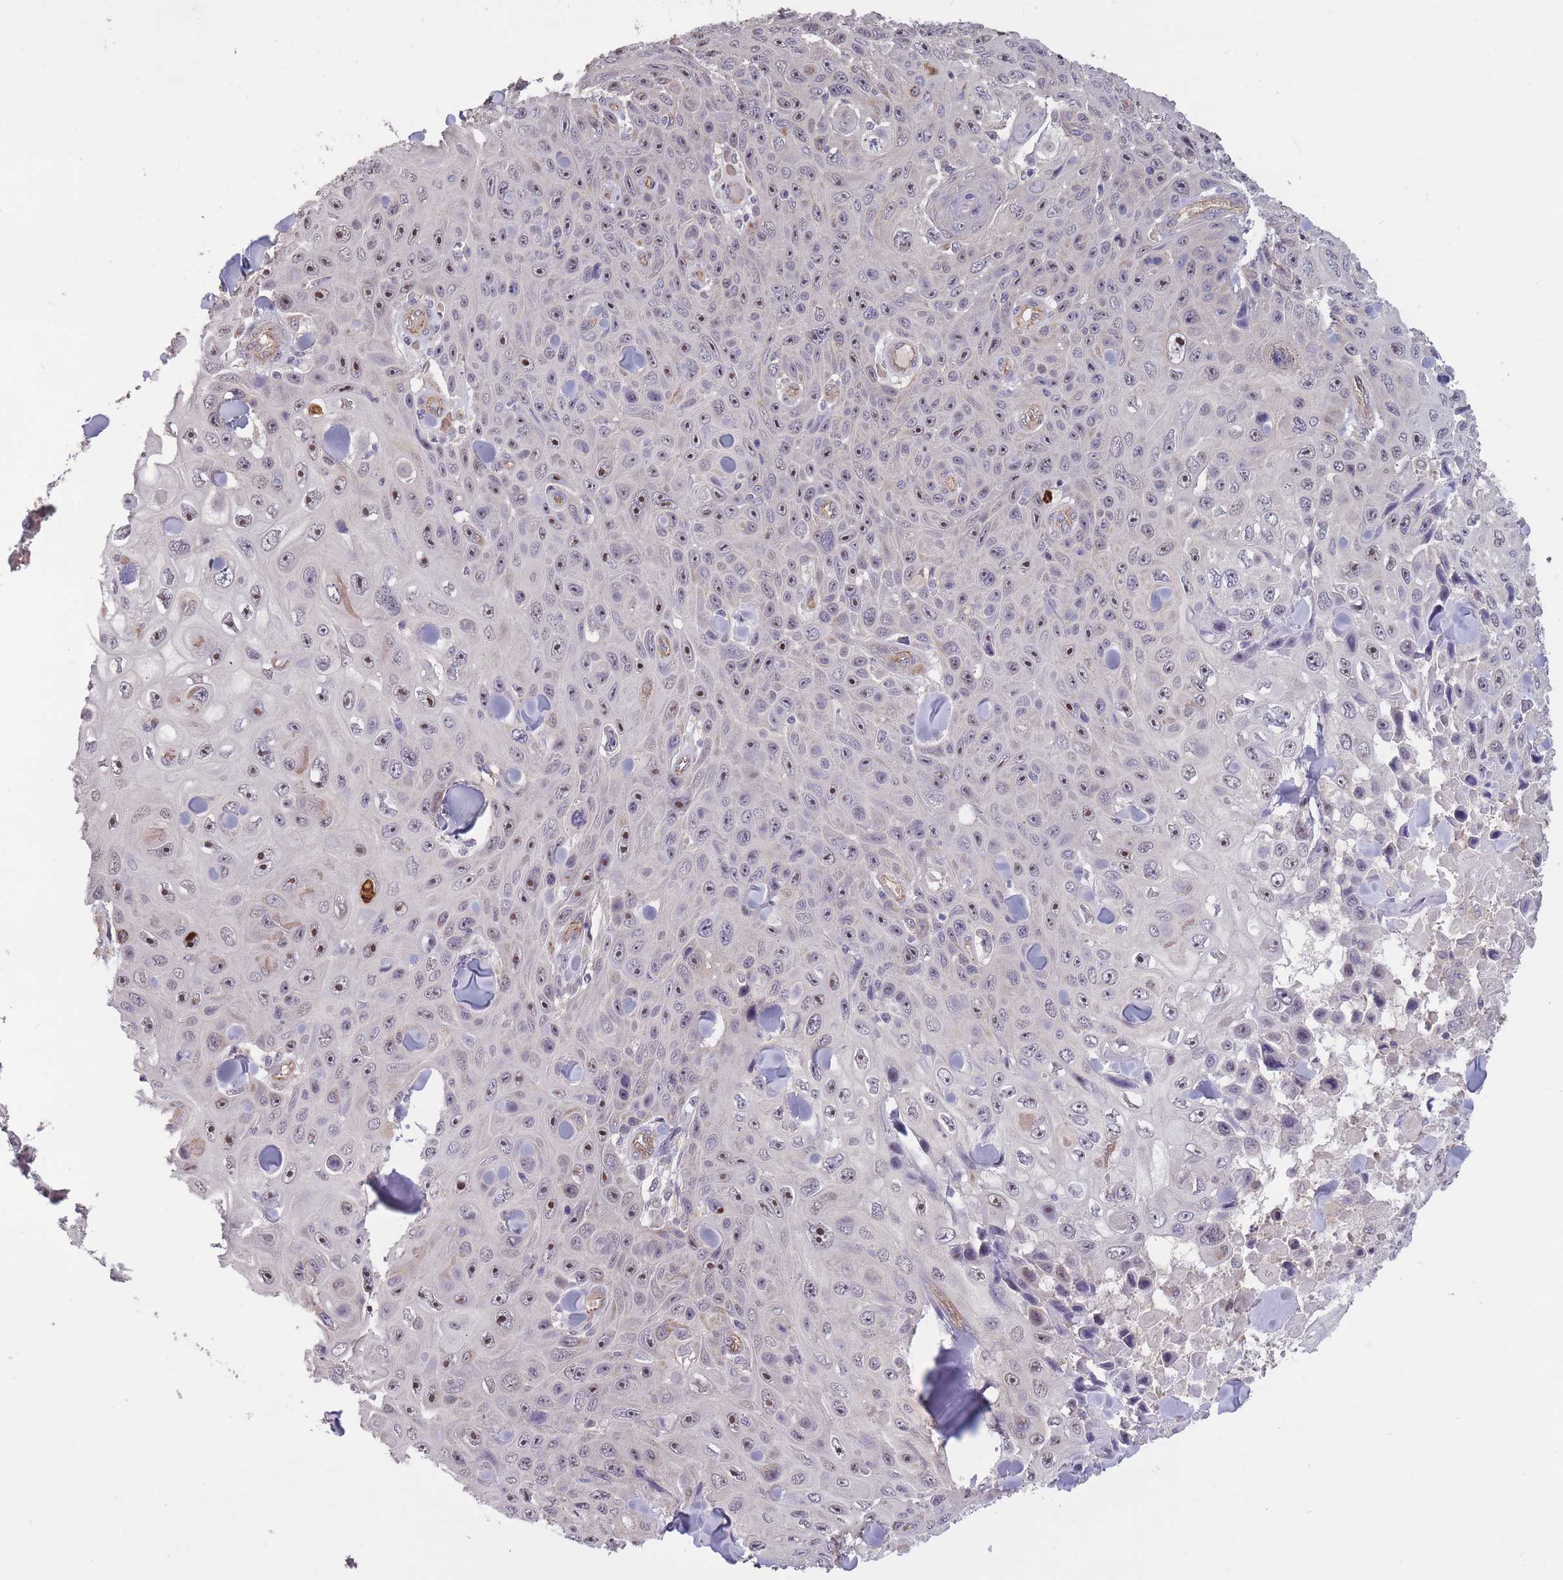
{"staining": {"intensity": "moderate", "quantity": ">75%", "location": "nuclear"}, "tissue": "skin cancer", "cell_type": "Tumor cells", "image_type": "cancer", "snomed": [{"axis": "morphology", "description": "Squamous cell carcinoma, NOS"}, {"axis": "topography", "description": "Skin"}], "caption": "There is medium levels of moderate nuclear positivity in tumor cells of skin cancer, as demonstrated by immunohistochemical staining (brown color).", "gene": "KIAA1755", "patient": {"sex": "male", "age": 82}}